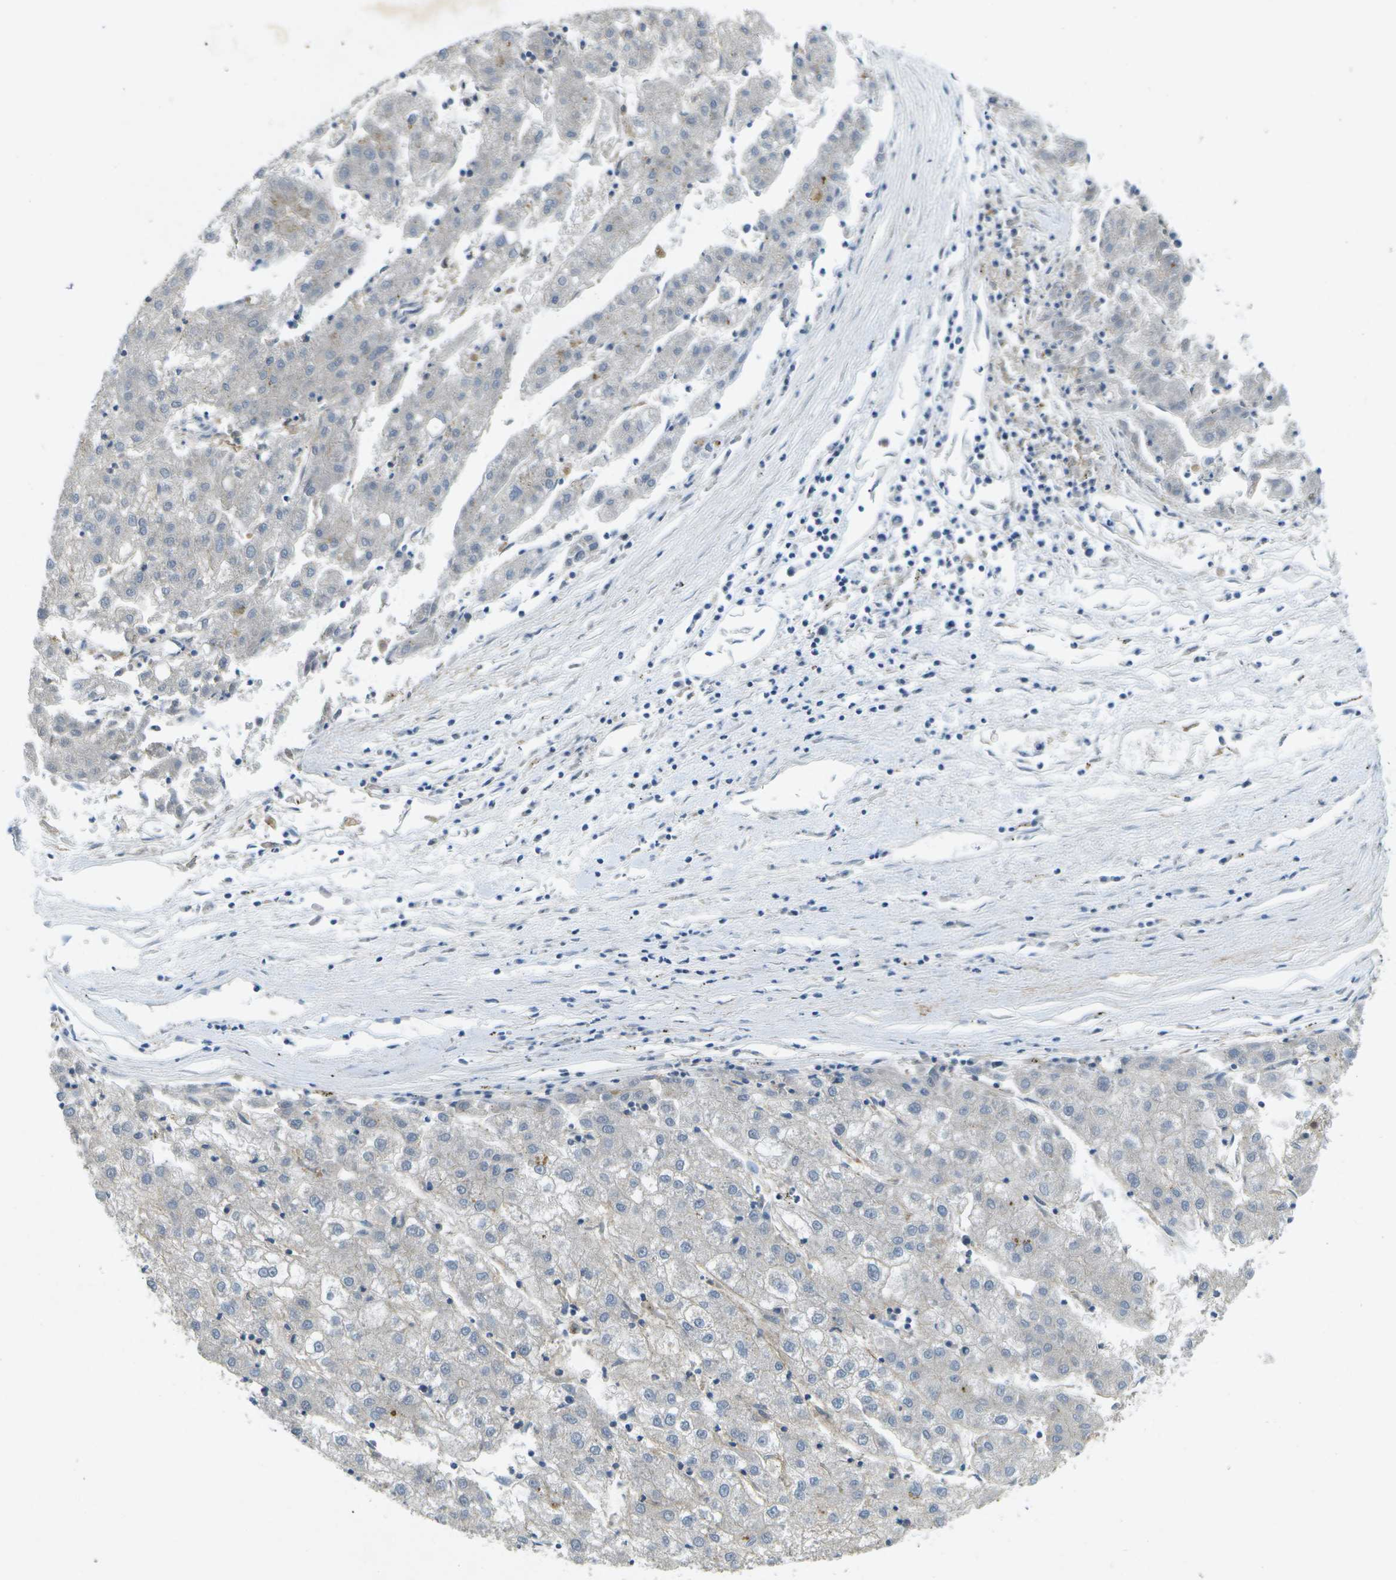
{"staining": {"intensity": "negative", "quantity": "none", "location": "none"}, "tissue": "liver cancer", "cell_type": "Tumor cells", "image_type": "cancer", "snomed": [{"axis": "morphology", "description": "Carcinoma, Hepatocellular, NOS"}, {"axis": "topography", "description": "Liver"}], "caption": "IHC photomicrograph of liver cancer (hepatocellular carcinoma) stained for a protein (brown), which shows no positivity in tumor cells. The staining was performed using DAB to visualize the protein expression in brown, while the nuclei were stained in blue with hematoxylin (Magnification: 20x).", "gene": "LIPG", "patient": {"sex": "male", "age": 72}}